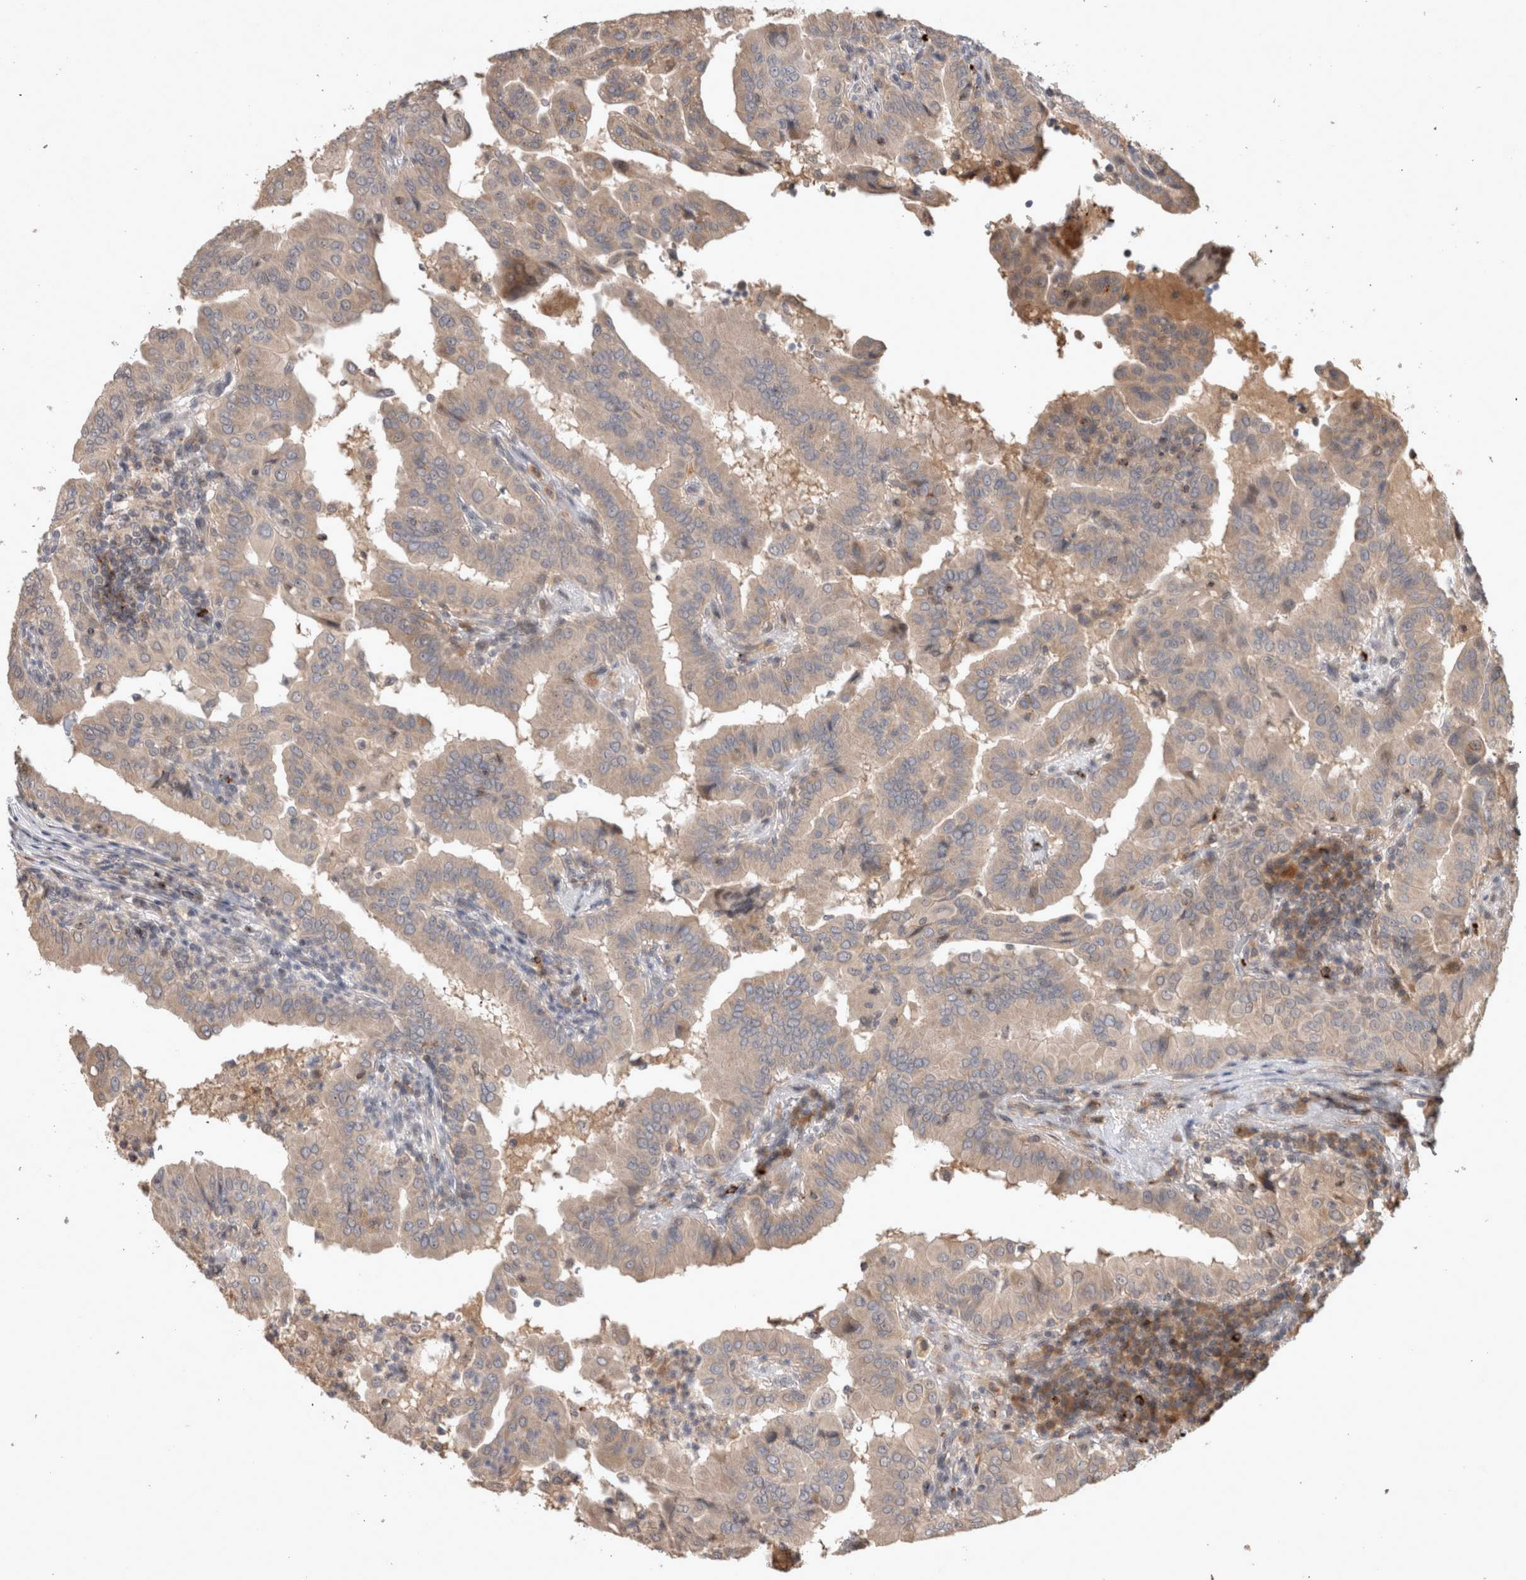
{"staining": {"intensity": "weak", "quantity": ">75%", "location": "cytoplasmic/membranous"}, "tissue": "thyroid cancer", "cell_type": "Tumor cells", "image_type": "cancer", "snomed": [{"axis": "morphology", "description": "Papillary adenocarcinoma, NOS"}, {"axis": "topography", "description": "Thyroid gland"}], "caption": "The image demonstrates staining of papillary adenocarcinoma (thyroid), revealing weak cytoplasmic/membranous protein expression (brown color) within tumor cells. The protein is stained brown, and the nuclei are stained in blue (DAB IHC with brightfield microscopy, high magnification).", "gene": "SERAC1", "patient": {"sex": "male", "age": 33}}